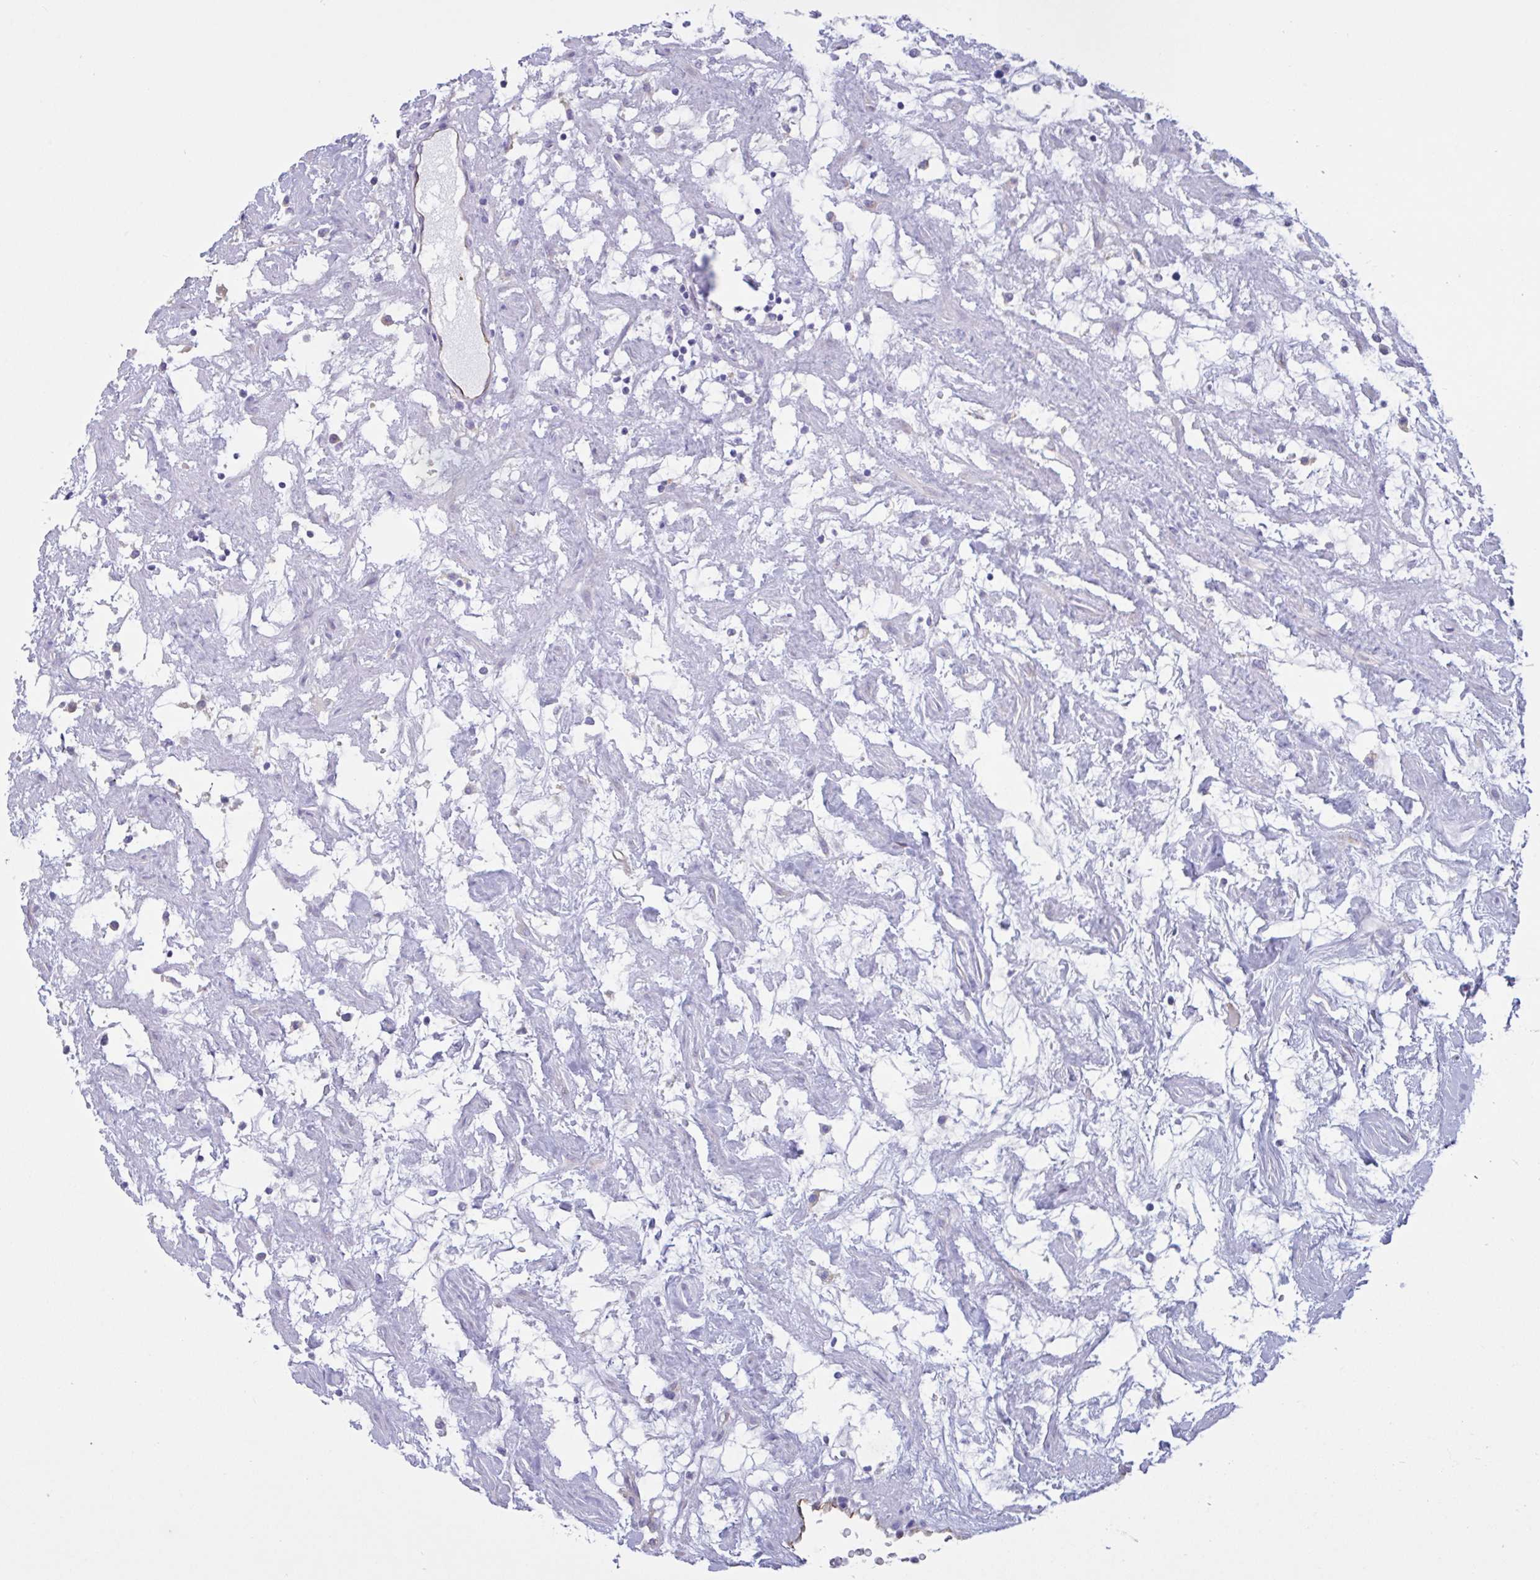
{"staining": {"intensity": "negative", "quantity": "none", "location": "none"}, "tissue": "renal cancer", "cell_type": "Tumor cells", "image_type": "cancer", "snomed": [{"axis": "morphology", "description": "Adenocarcinoma, NOS"}, {"axis": "topography", "description": "Kidney"}], "caption": "IHC histopathology image of human renal cancer stained for a protein (brown), which displays no positivity in tumor cells.", "gene": "RPL22L1", "patient": {"sex": "female", "age": 69}}